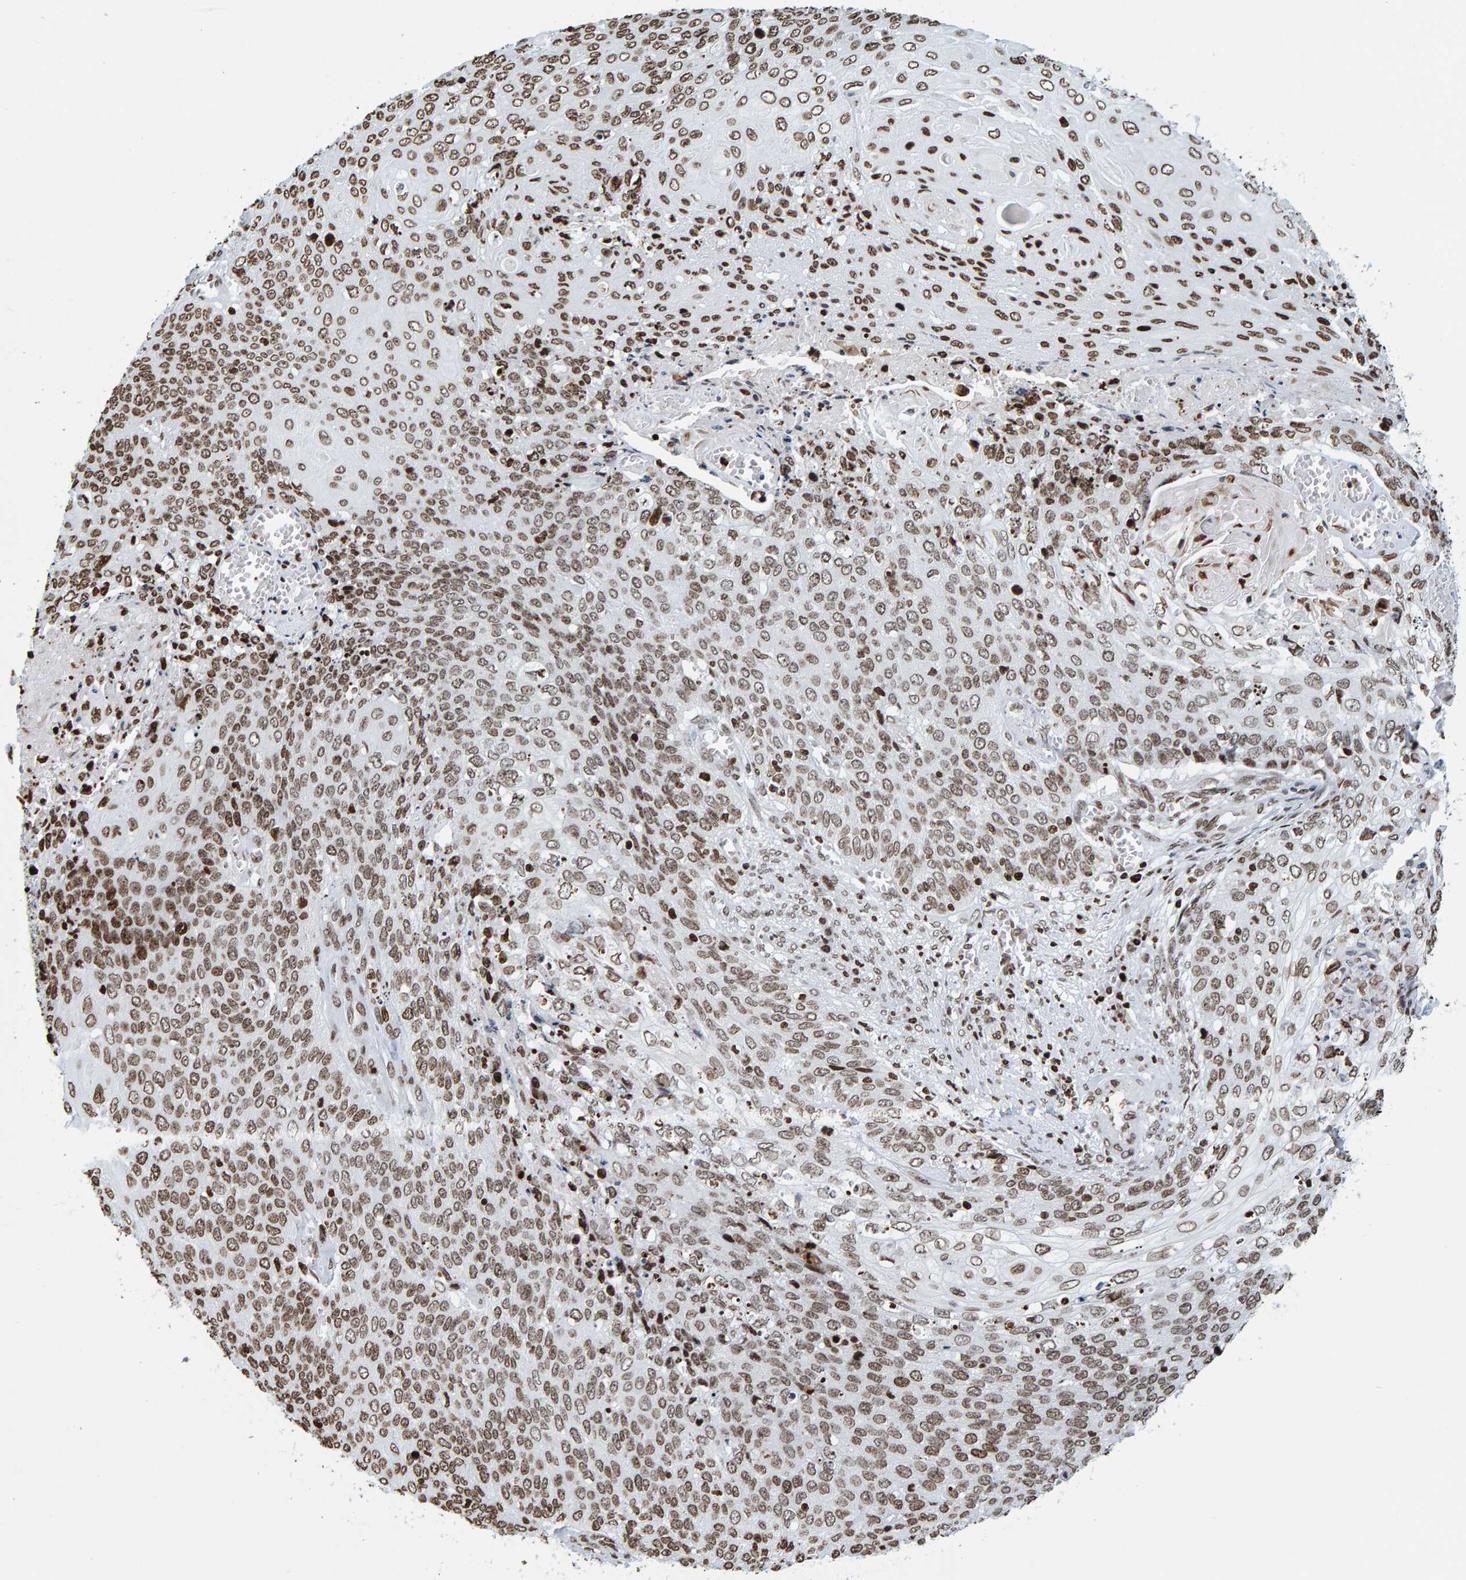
{"staining": {"intensity": "moderate", "quantity": ">75%", "location": "nuclear"}, "tissue": "cervical cancer", "cell_type": "Tumor cells", "image_type": "cancer", "snomed": [{"axis": "morphology", "description": "Squamous cell carcinoma, NOS"}, {"axis": "topography", "description": "Cervix"}], "caption": "A brown stain highlights moderate nuclear staining of a protein in squamous cell carcinoma (cervical) tumor cells.", "gene": "BRF2", "patient": {"sex": "female", "age": 39}}